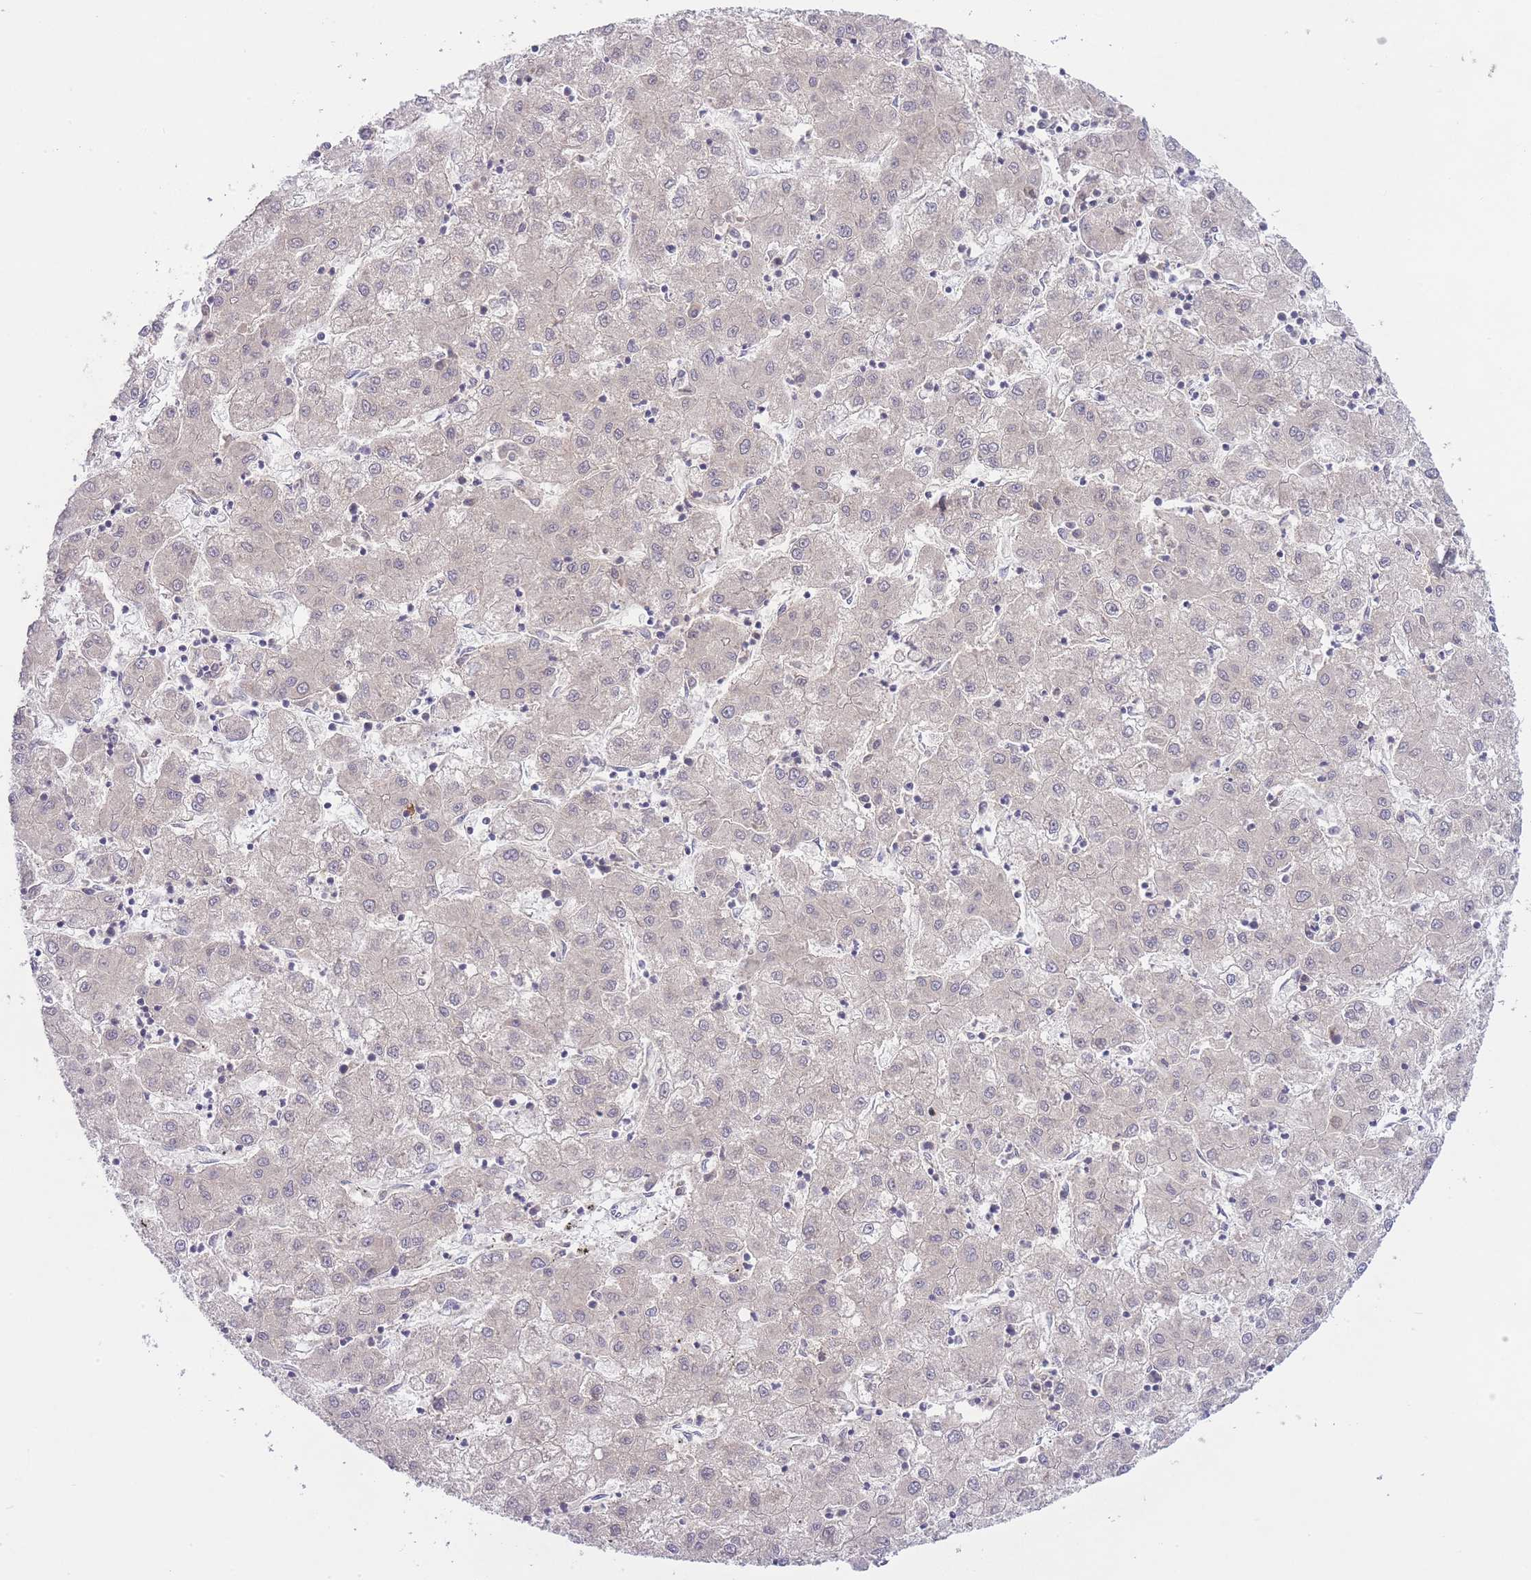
{"staining": {"intensity": "negative", "quantity": "none", "location": "none"}, "tissue": "liver cancer", "cell_type": "Tumor cells", "image_type": "cancer", "snomed": [{"axis": "morphology", "description": "Carcinoma, Hepatocellular, NOS"}, {"axis": "topography", "description": "Liver"}], "caption": "This is a photomicrograph of immunohistochemistry staining of hepatocellular carcinoma (liver), which shows no positivity in tumor cells.", "gene": "TMED3", "patient": {"sex": "male", "age": 72}}